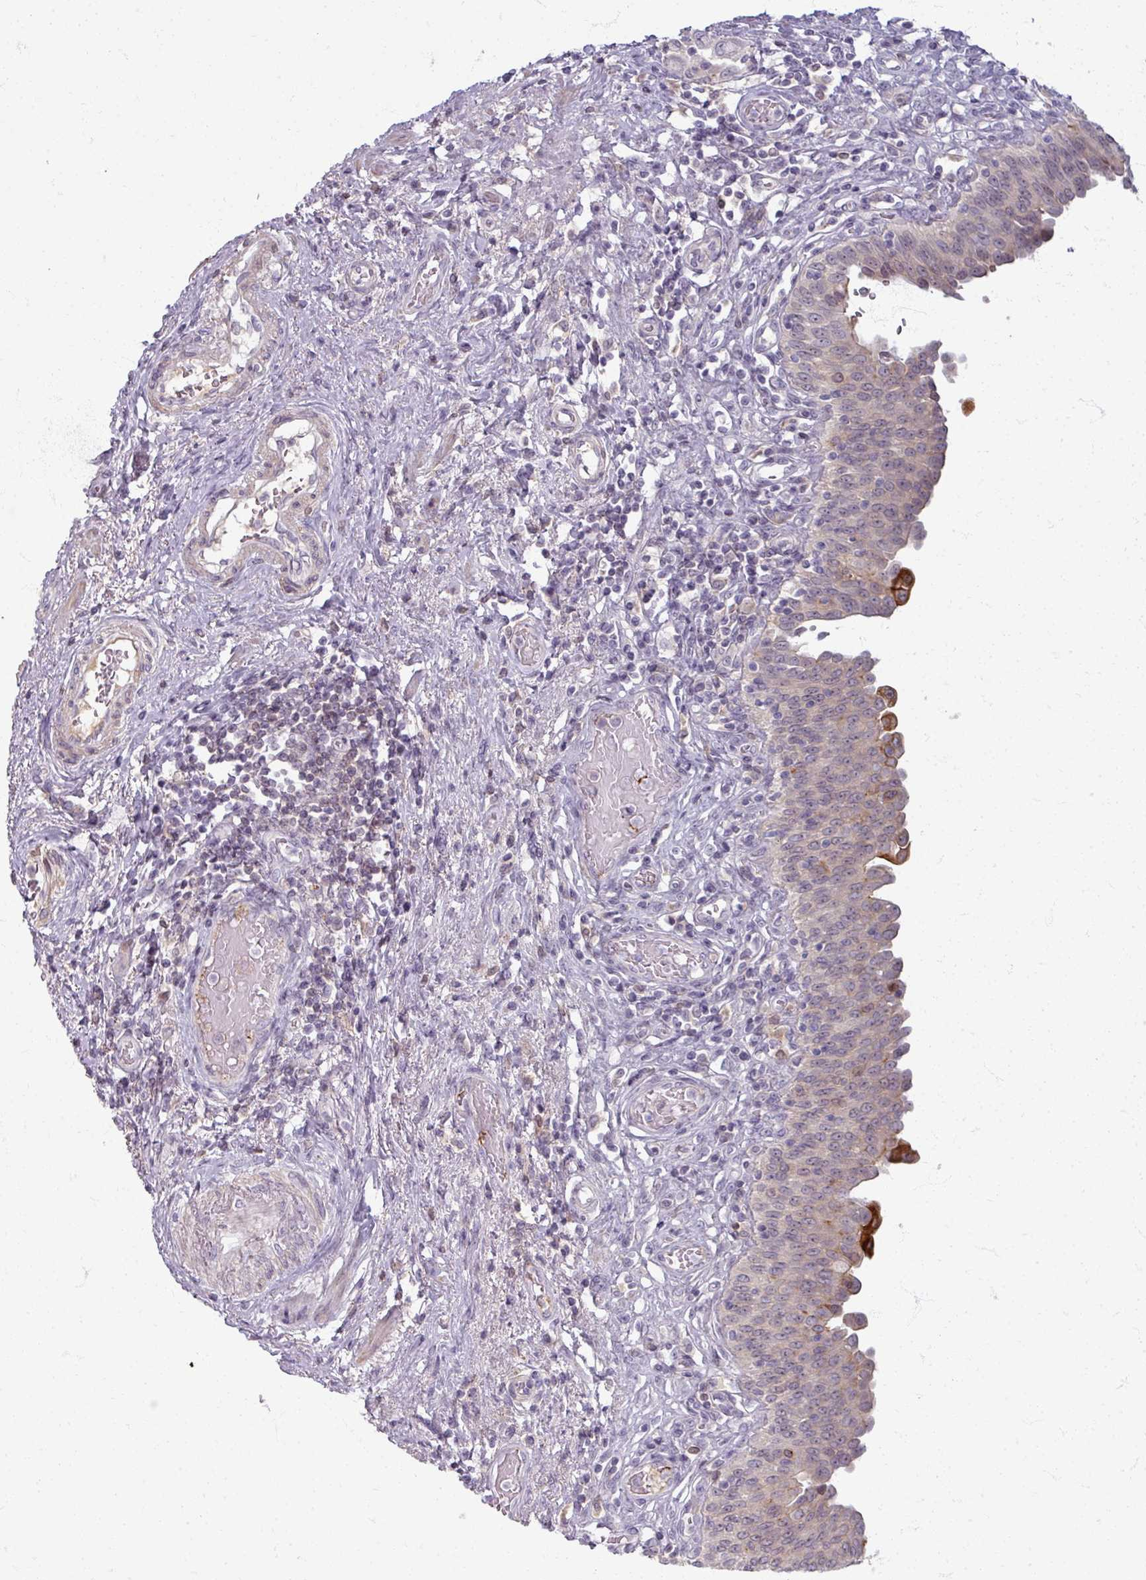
{"staining": {"intensity": "strong", "quantity": "<25%", "location": "cytoplasmic/membranous"}, "tissue": "urinary bladder", "cell_type": "Urothelial cells", "image_type": "normal", "snomed": [{"axis": "morphology", "description": "Normal tissue, NOS"}, {"axis": "topography", "description": "Urinary bladder"}], "caption": "Urothelial cells display medium levels of strong cytoplasmic/membranous staining in approximately <25% of cells in normal human urinary bladder. The protein is shown in brown color, while the nuclei are stained blue.", "gene": "TTLL7", "patient": {"sex": "male", "age": 71}}